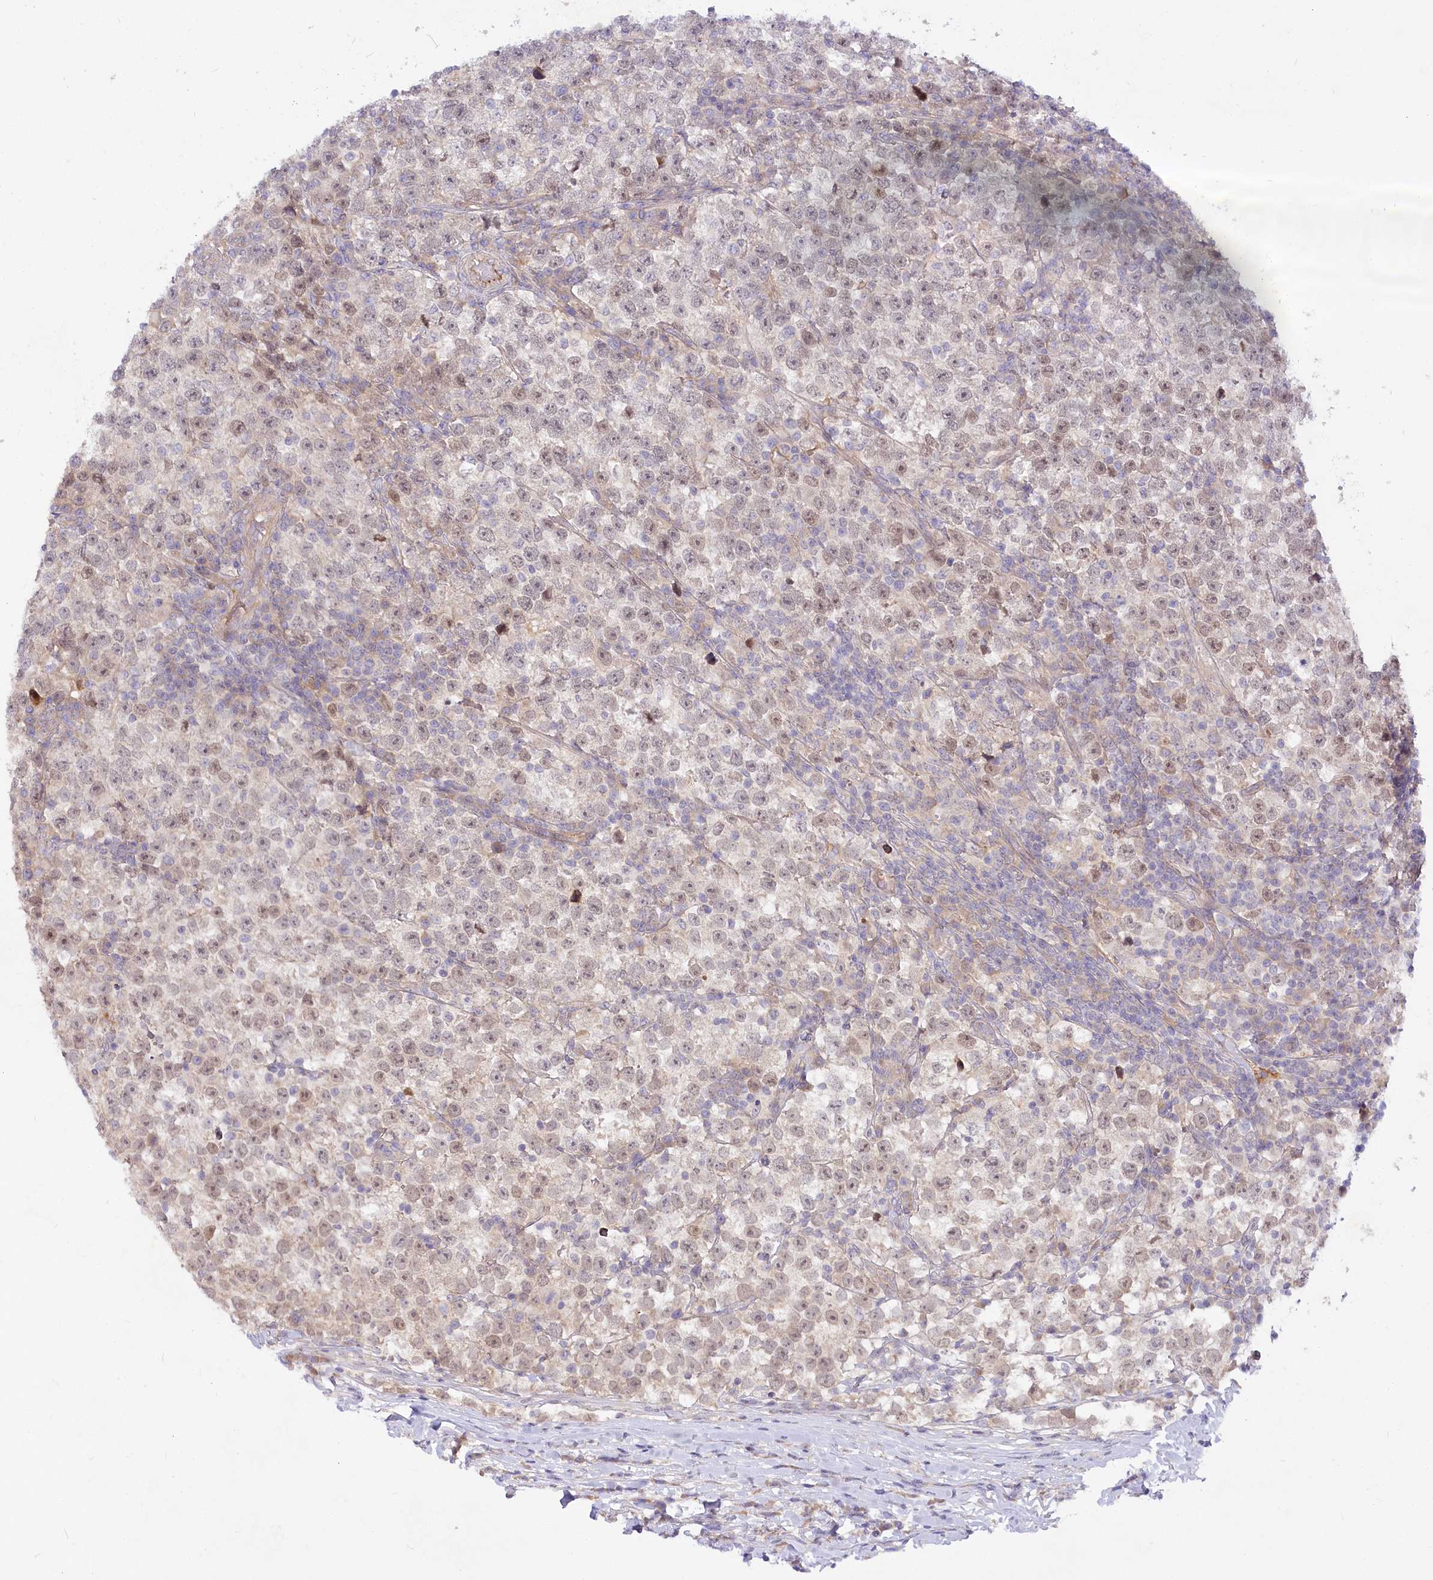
{"staining": {"intensity": "weak", "quantity": "25%-75%", "location": "nuclear"}, "tissue": "testis cancer", "cell_type": "Tumor cells", "image_type": "cancer", "snomed": [{"axis": "morphology", "description": "Normal tissue, NOS"}, {"axis": "morphology", "description": "Seminoma, NOS"}, {"axis": "topography", "description": "Testis"}], "caption": "This is an image of immunohistochemistry (IHC) staining of testis seminoma, which shows weak expression in the nuclear of tumor cells.", "gene": "EFHC2", "patient": {"sex": "male", "age": 43}}